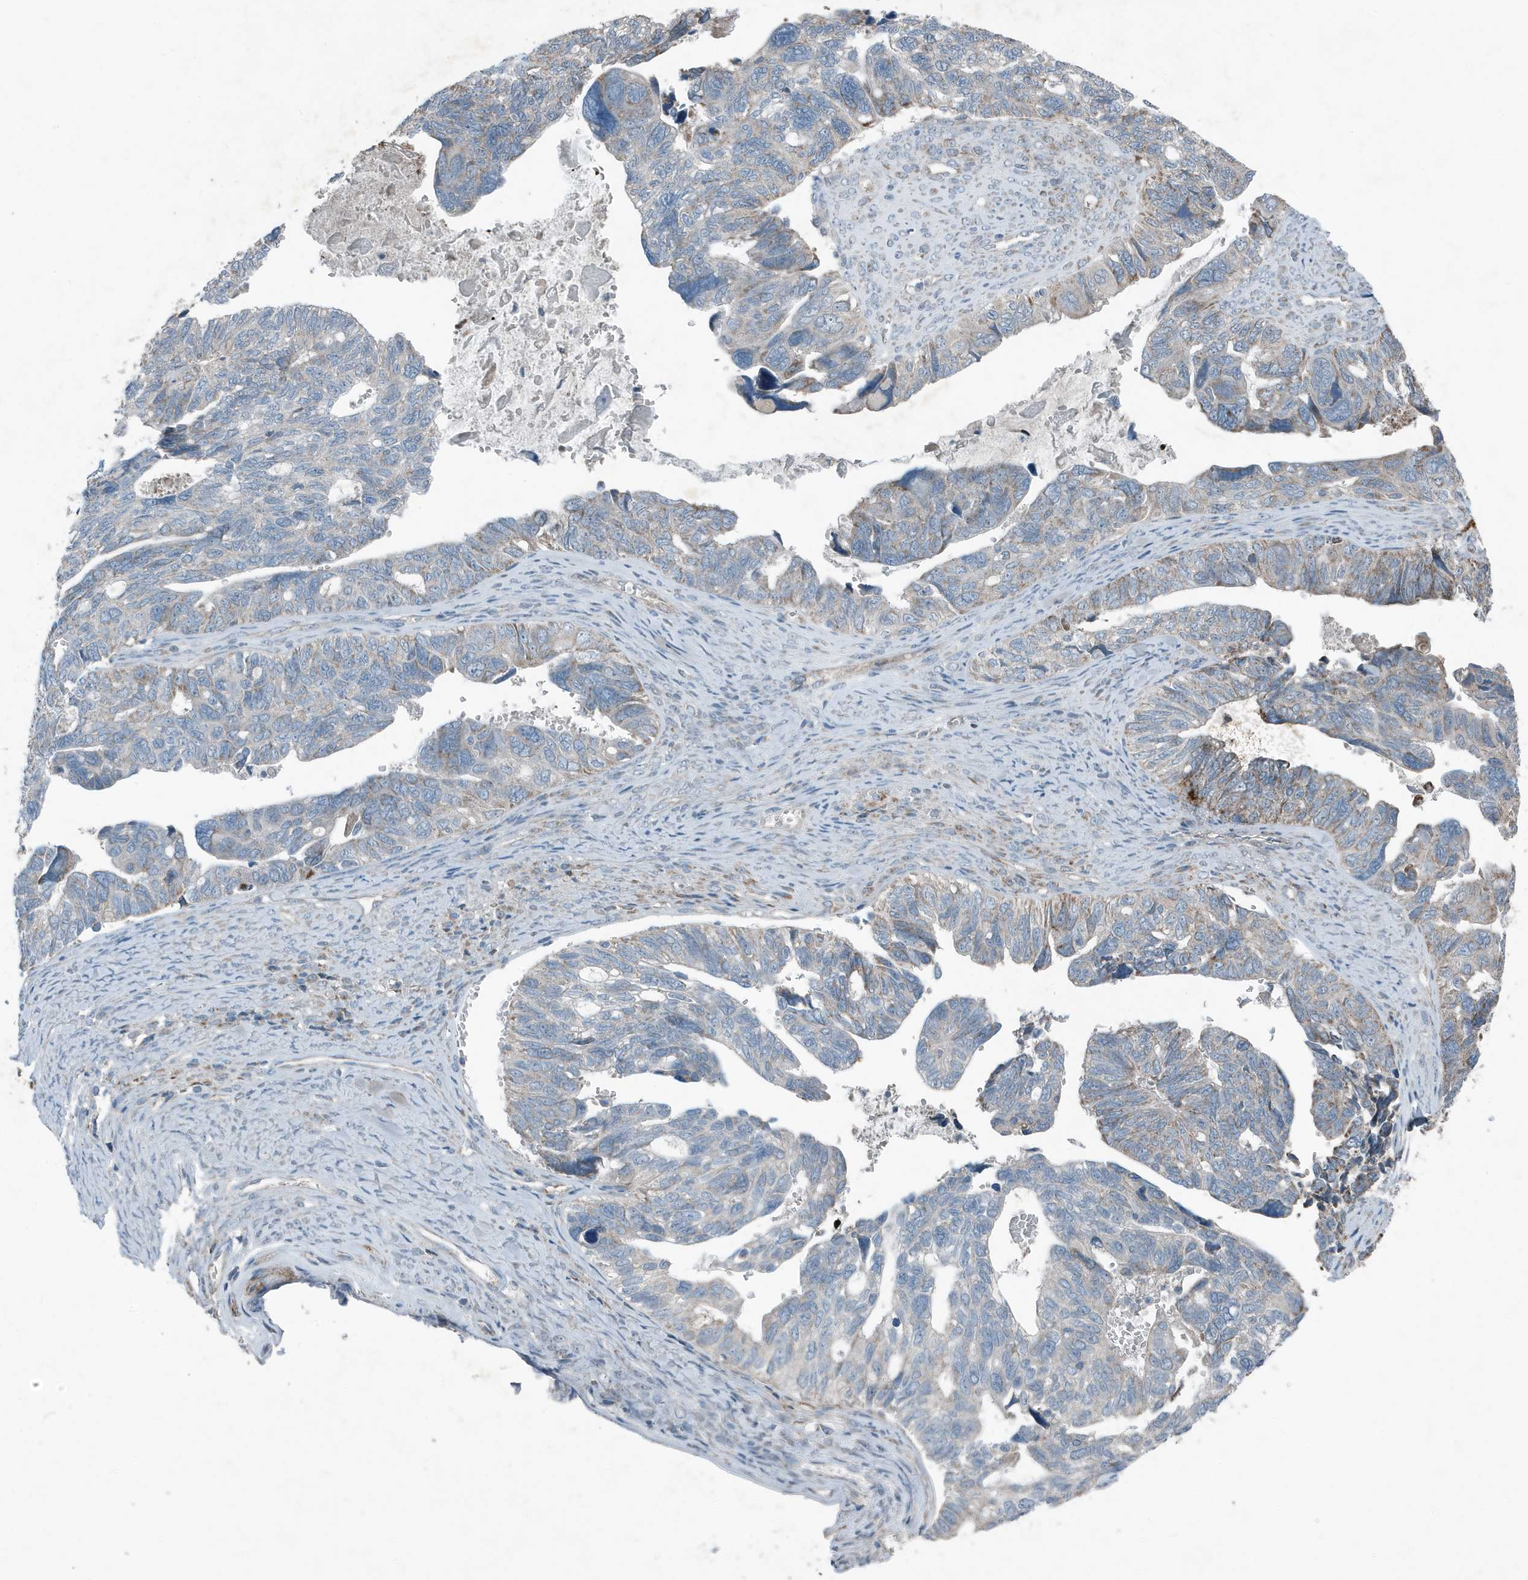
{"staining": {"intensity": "weak", "quantity": "<25%", "location": "cytoplasmic/membranous"}, "tissue": "ovarian cancer", "cell_type": "Tumor cells", "image_type": "cancer", "snomed": [{"axis": "morphology", "description": "Cystadenocarcinoma, serous, NOS"}, {"axis": "topography", "description": "Ovary"}], "caption": "Immunohistochemistry image of neoplastic tissue: human ovarian serous cystadenocarcinoma stained with DAB (3,3'-diaminobenzidine) demonstrates no significant protein positivity in tumor cells.", "gene": "MT-CYB", "patient": {"sex": "female", "age": 79}}